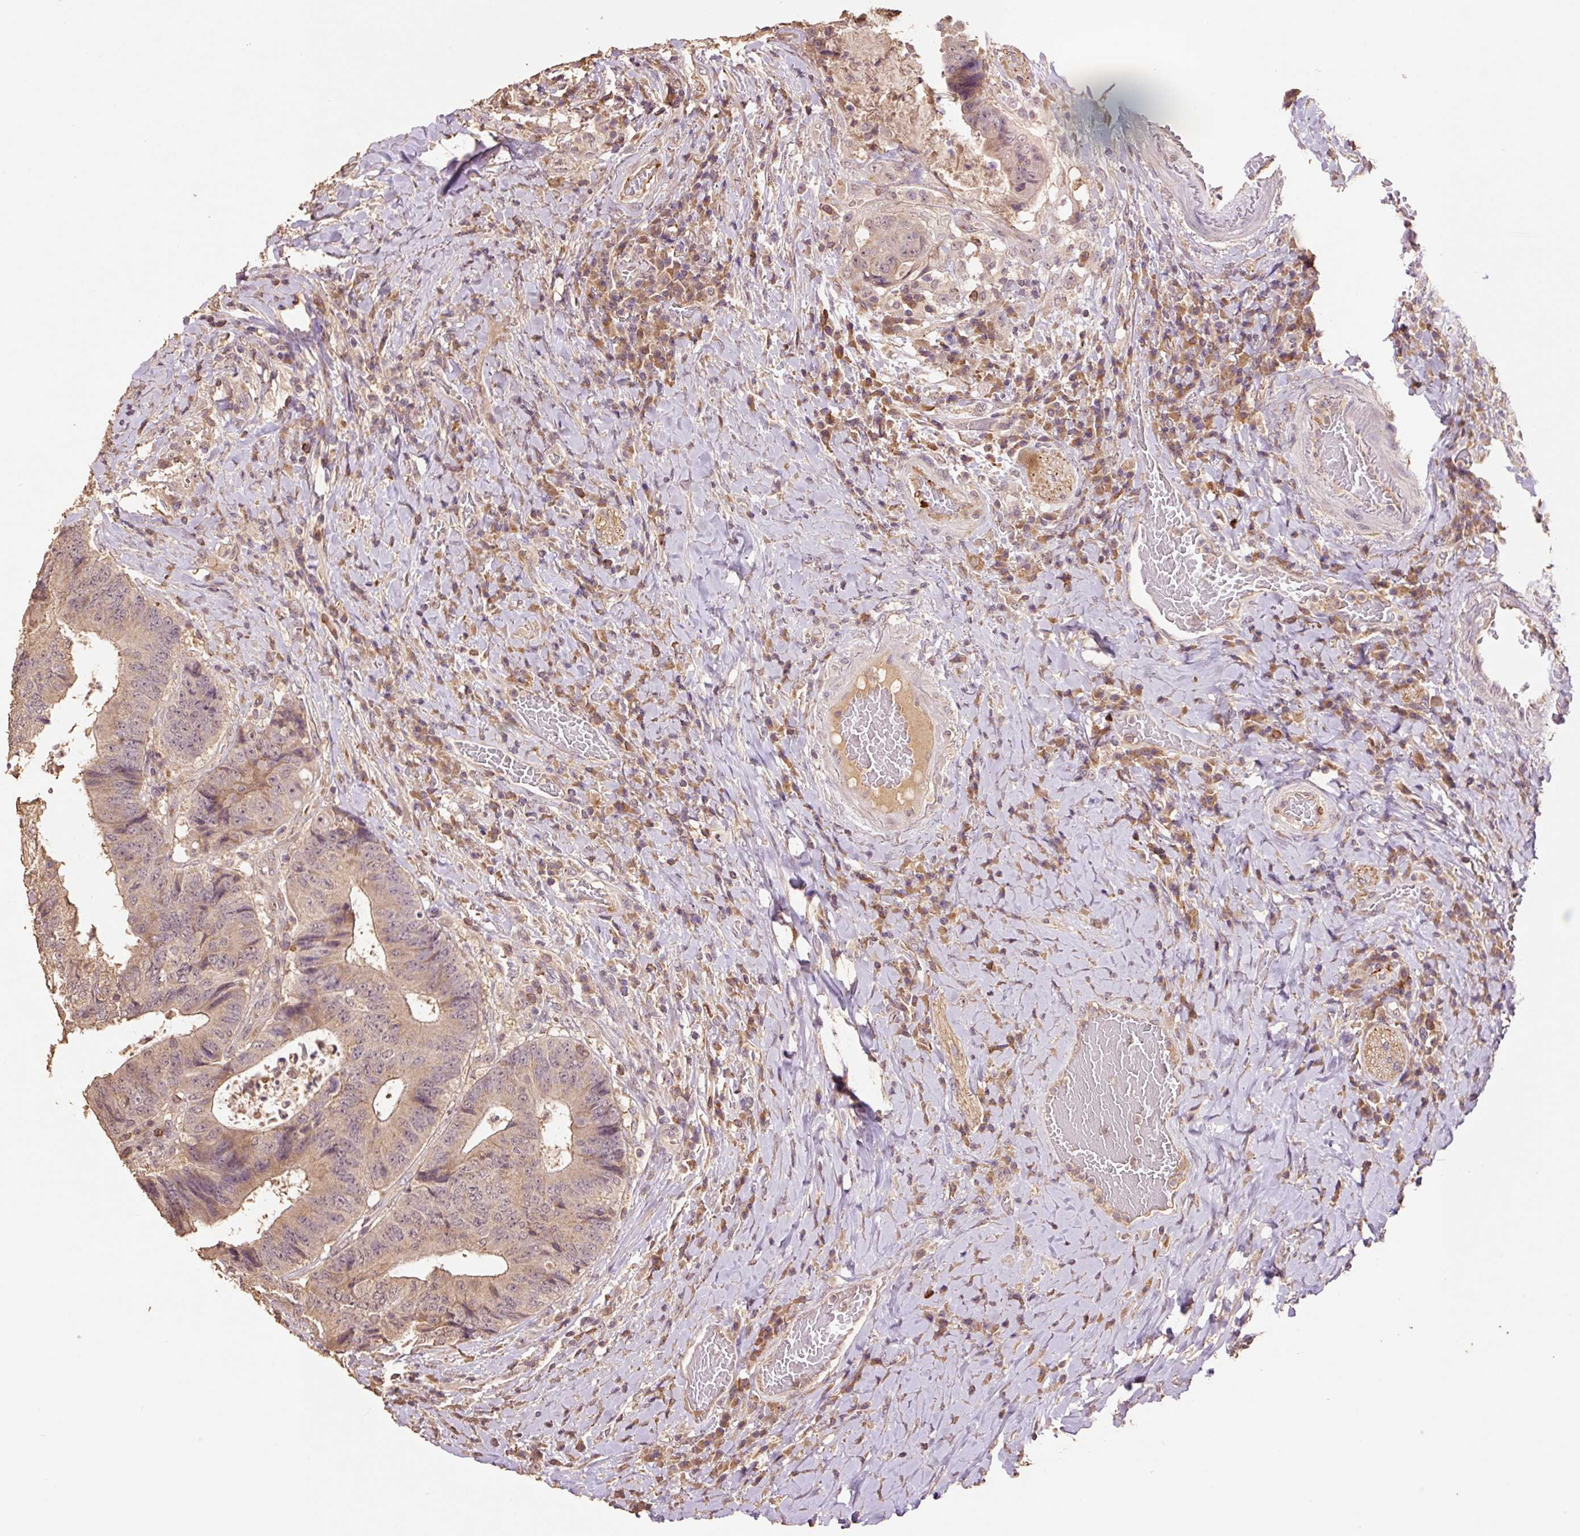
{"staining": {"intensity": "weak", "quantity": ">75%", "location": "cytoplasmic/membranous,nuclear"}, "tissue": "colorectal cancer", "cell_type": "Tumor cells", "image_type": "cancer", "snomed": [{"axis": "morphology", "description": "Adenocarcinoma, NOS"}, {"axis": "topography", "description": "Rectum"}], "caption": "The micrograph displays immunohistochemical staining of adenocarcinoma (colorectal). There is weak cytoplasmic/membranous and nuclear staining is seen in about >75% of tumor cells. (IHC, brightfield microscopy, high magnification).", "gene": "HERC2", "patient": {"sex": "male", "age": 72}}